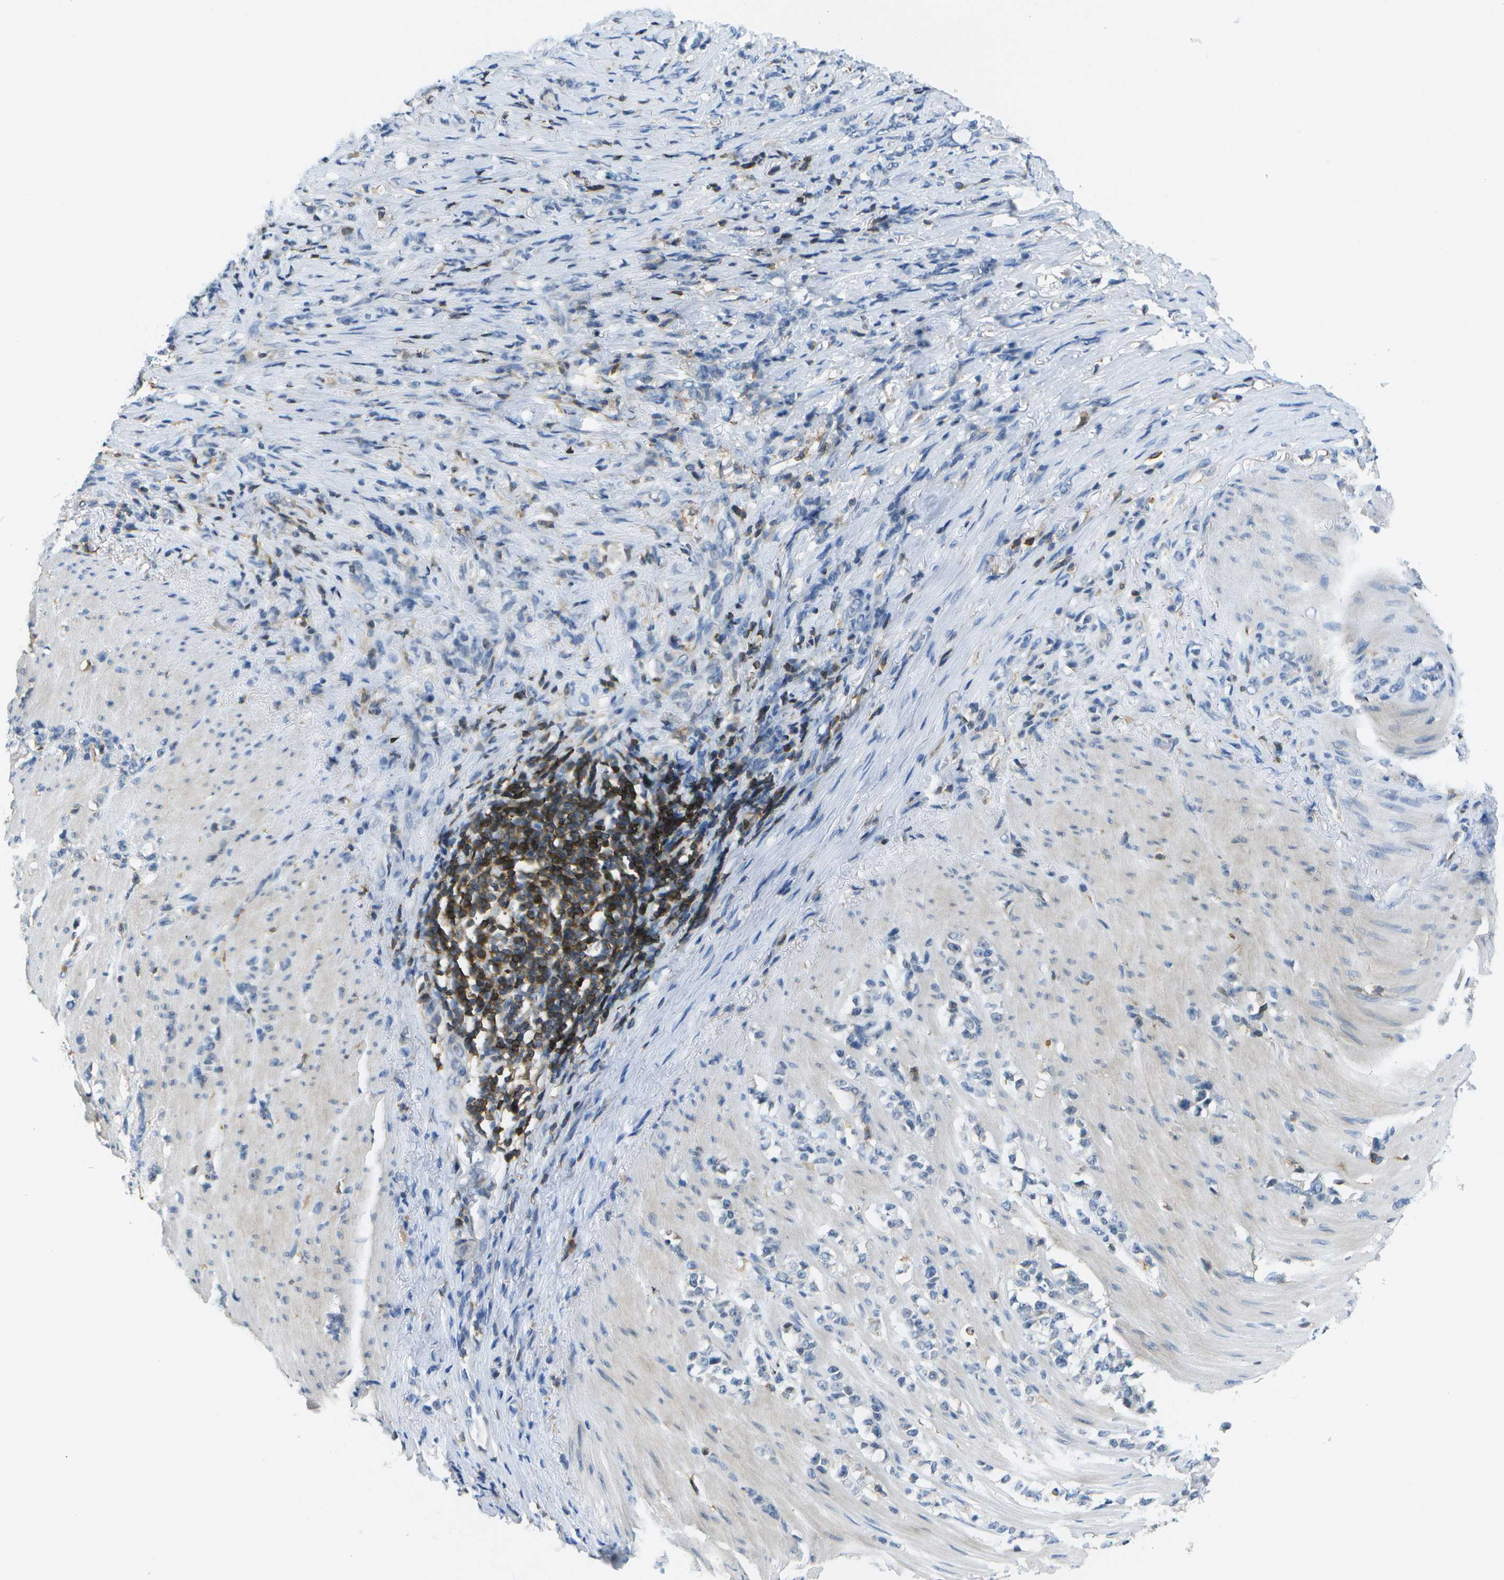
{"staining": {"intensity": "negative", "quantity": "none", "location": "none"}, "tissue": "stomach cancer", "cell_type": "Tumor cells", "image_type": "cancer", "snomed": [{"axis": "morphology", "description": "Adenocarcinoma, NOS"}, {"axis": "topography", "description": "Stomach, lower"}], "caption": "The immunohistochemistry (IHC) histopathology image has no significant staining in tumor cells of stomach cancer tissue.", "gene": "RCSD1", "patient": {"sex": "male", "age": 88}}